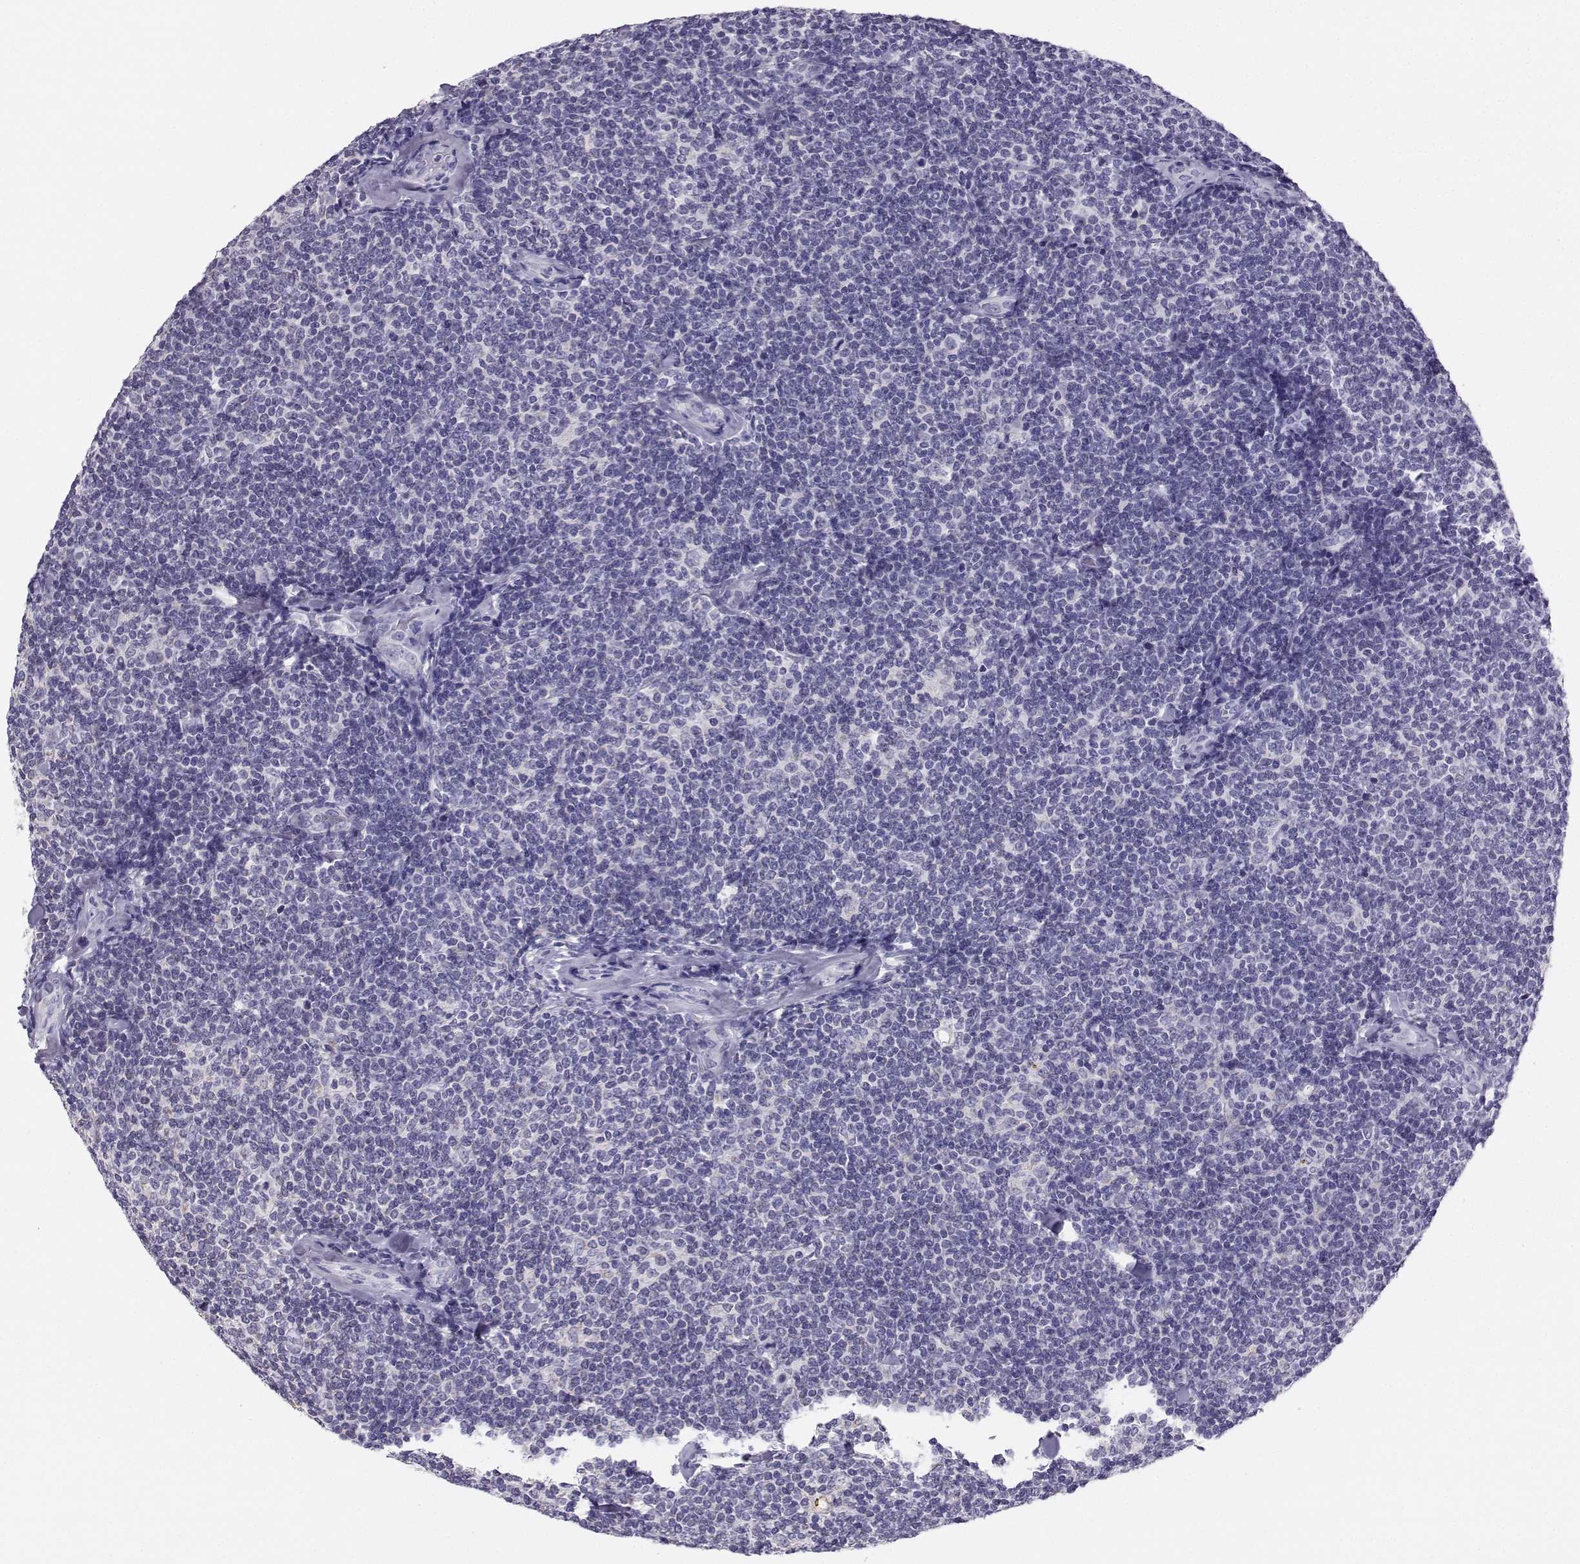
{"staining": {"intensity": "negative", "quantity": "none", "location": "none"}, "tissue": "lymphoma", "cell_type": "Tumor cells", "image_type": "cancer", "snomed": [{"axis": "morphology", "description": "Malignant lymphoma, non-Hodgkin's type, Low grade"}, {"axis": "topography", "description": "Lymph node"}], "caption": "A histopathology image of lymphoma stained for a protein exhibits no brown staining in tumor cells. (DAB (3,3'-diaminobenzidine) immunohistochemistry visualized using brightfield microscopy, high magnification).", "gene": "AVP", "patient": {"sex": "female", "age": 56}}